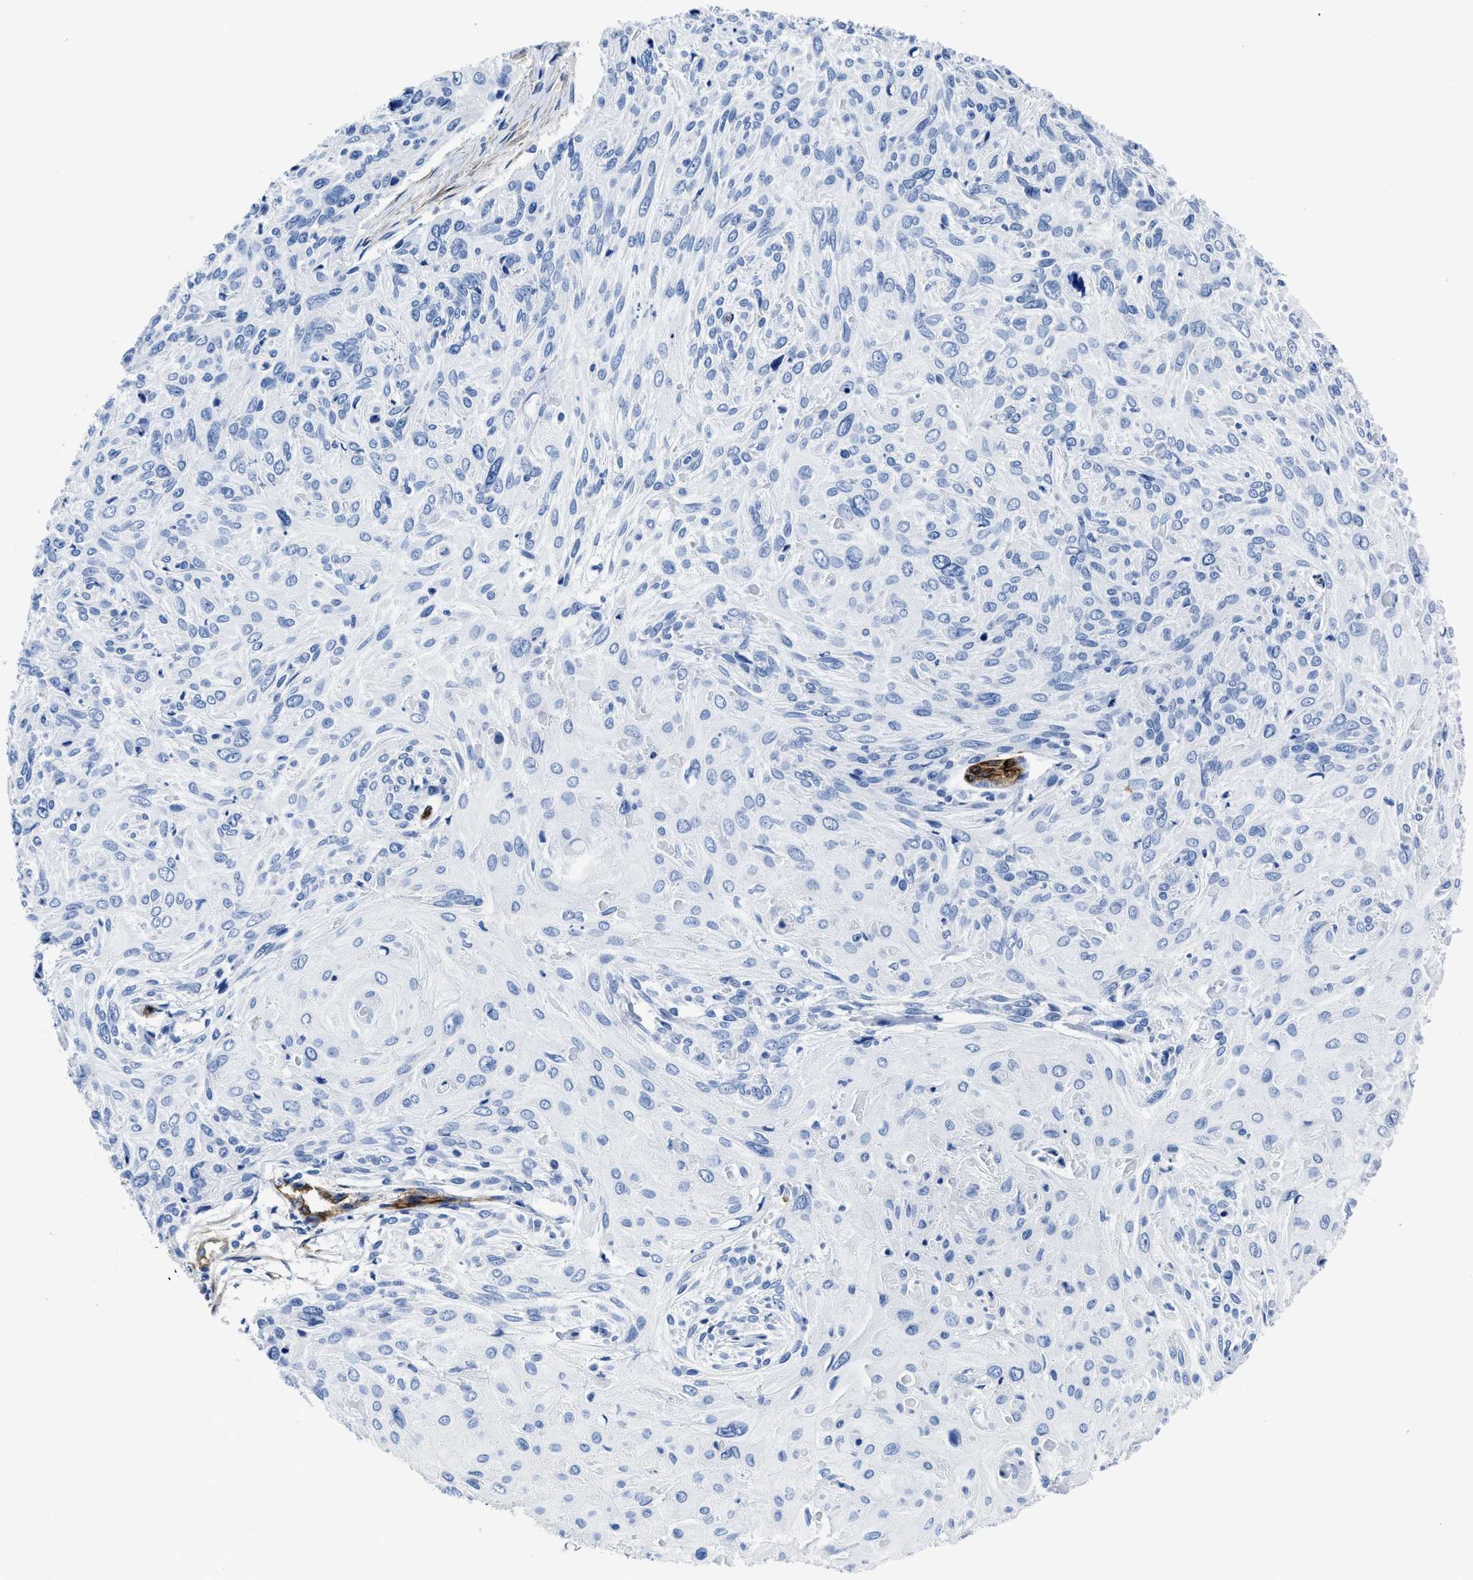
{"staining": {"intensity": "negative", "quantity": "none", "location": "none"}, "tissue": "cervical cancer", "cell_type": "Tumor cells", "image_type": "cancer", "snomed": [{"axis": "morphology", "description": "Squamous cell carcinoma, NOS"}, {"axis": "topography", "description": "Cervix"}], "caption": "IHC of human cervical squamous cell carcinoma displays no expression in tumor cells.", "gene": "AQP1", "patient": {"sex": "female", "age": 51}}